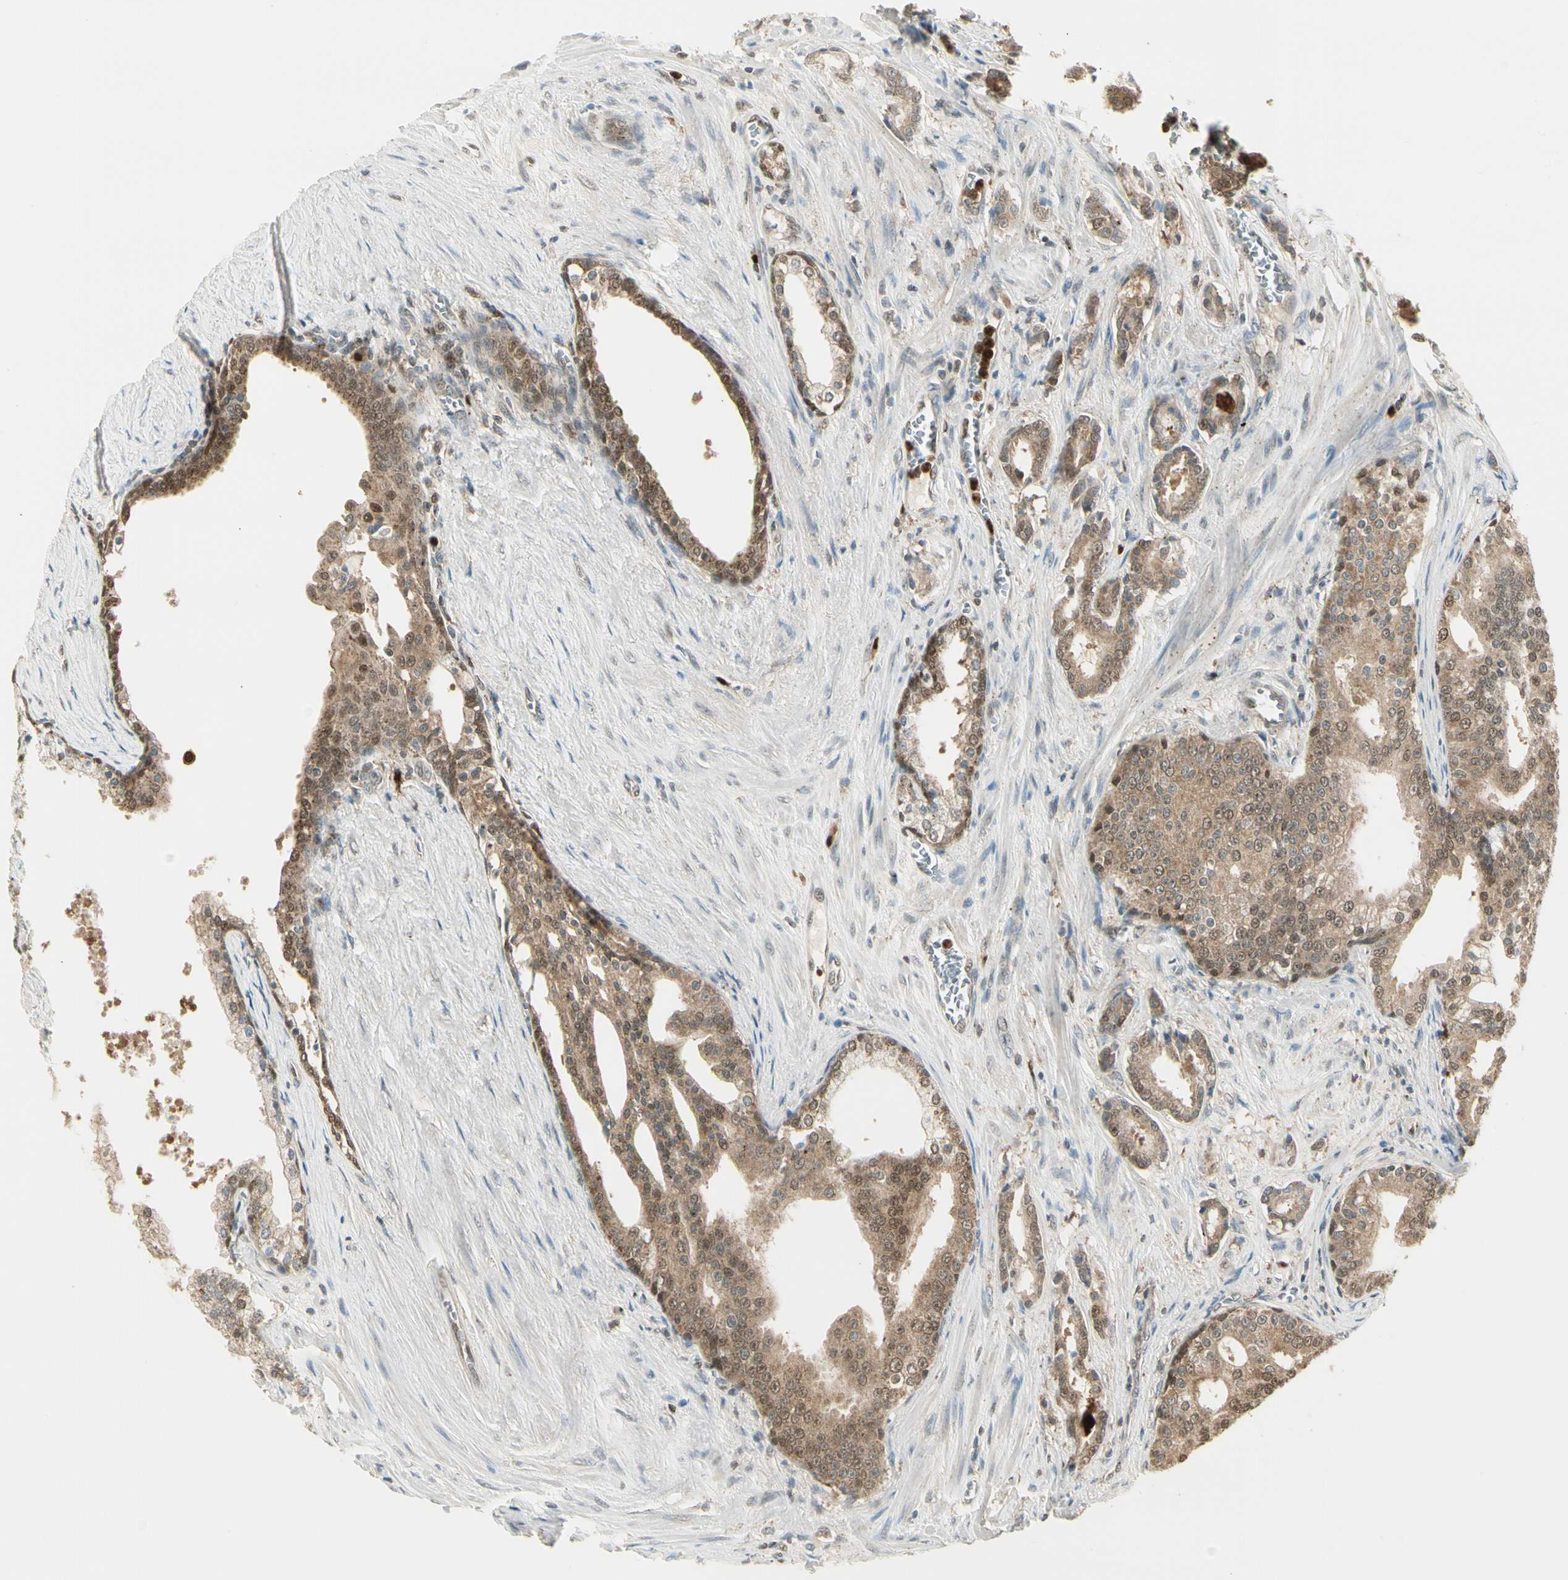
{"staining": {"intensity": "moderate", "quantity": ">75%", "location": "cytoplasmic/membranous,nuclear"}, "tissue": "prostate cancer", "cell_type": "Tumor cells", "image_type": "cancer", "snomed": [{"axis": "morphology", "description": "Adenocarcinoma, Low grade"}, {"axis": "topography", "description": "Prostate"}], "caption": "Moderate cytoplasmic/membranous and nuclear staining is appreciated in about >75% of tumor cells in prostate cancer.", "gene": "LTA4H", "patient": {"sex": "male", "age": 58}}